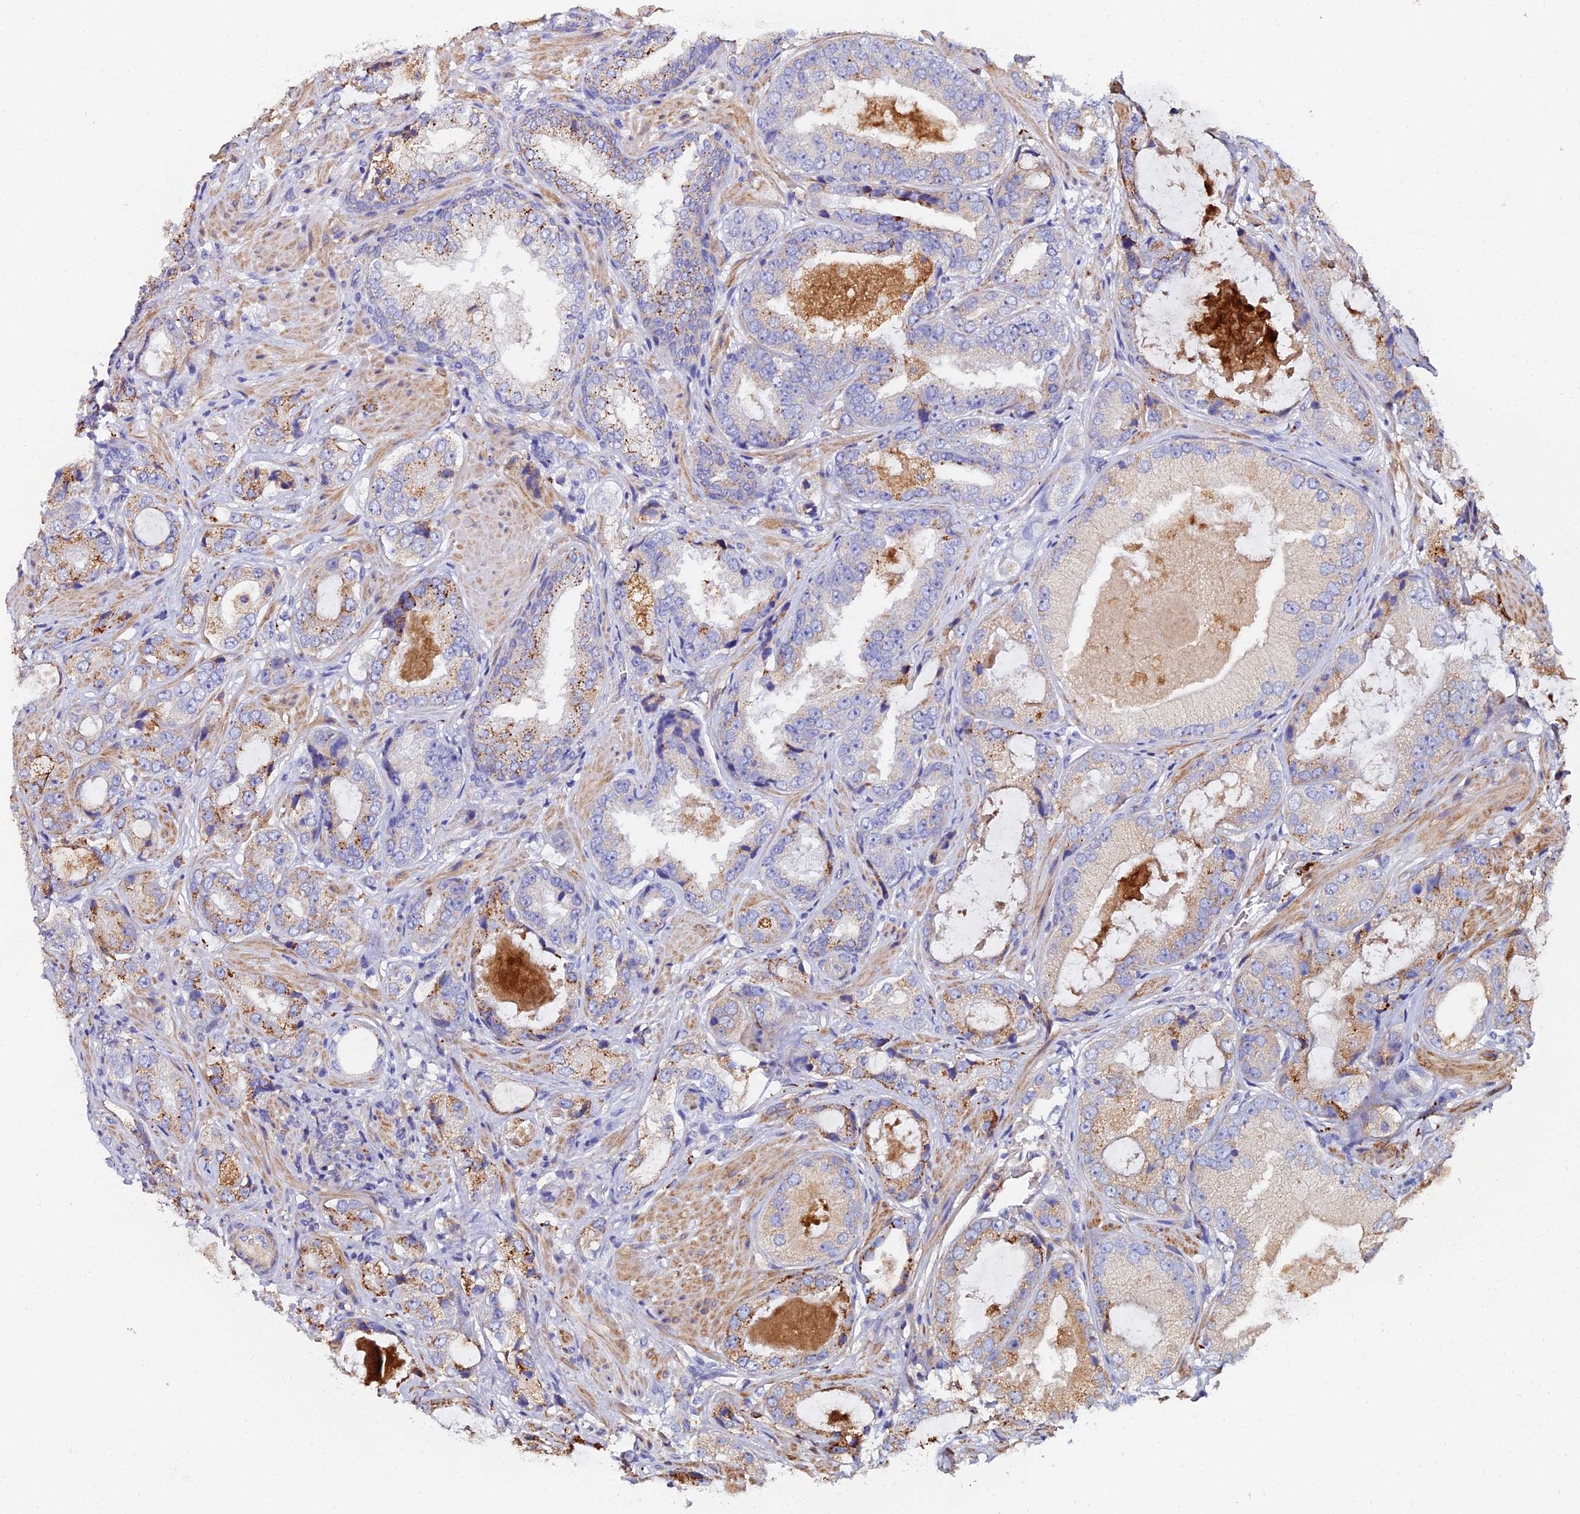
{"staining": {"intensity": "moderate", "quantity": "25%-75%", "location": "cytoplasmic/membranous"}, "tissue": "prostate cancer", "cell_type": "Tumor cells", "image_type": "cancer", "snomed": [{"axis": "morphology", "description": "Adenocarcinoma, High grade"}, {"axis": "topography", "description": "Prostate"}], "caption": "An image of human prostate adenocarcinoma (high-grade) stained for a protein demonstrates moderate cytoplasmic/membranous brown staining in tumor cells.", "gene": "C6", "patient": {"sex": "male", "age": 59}}